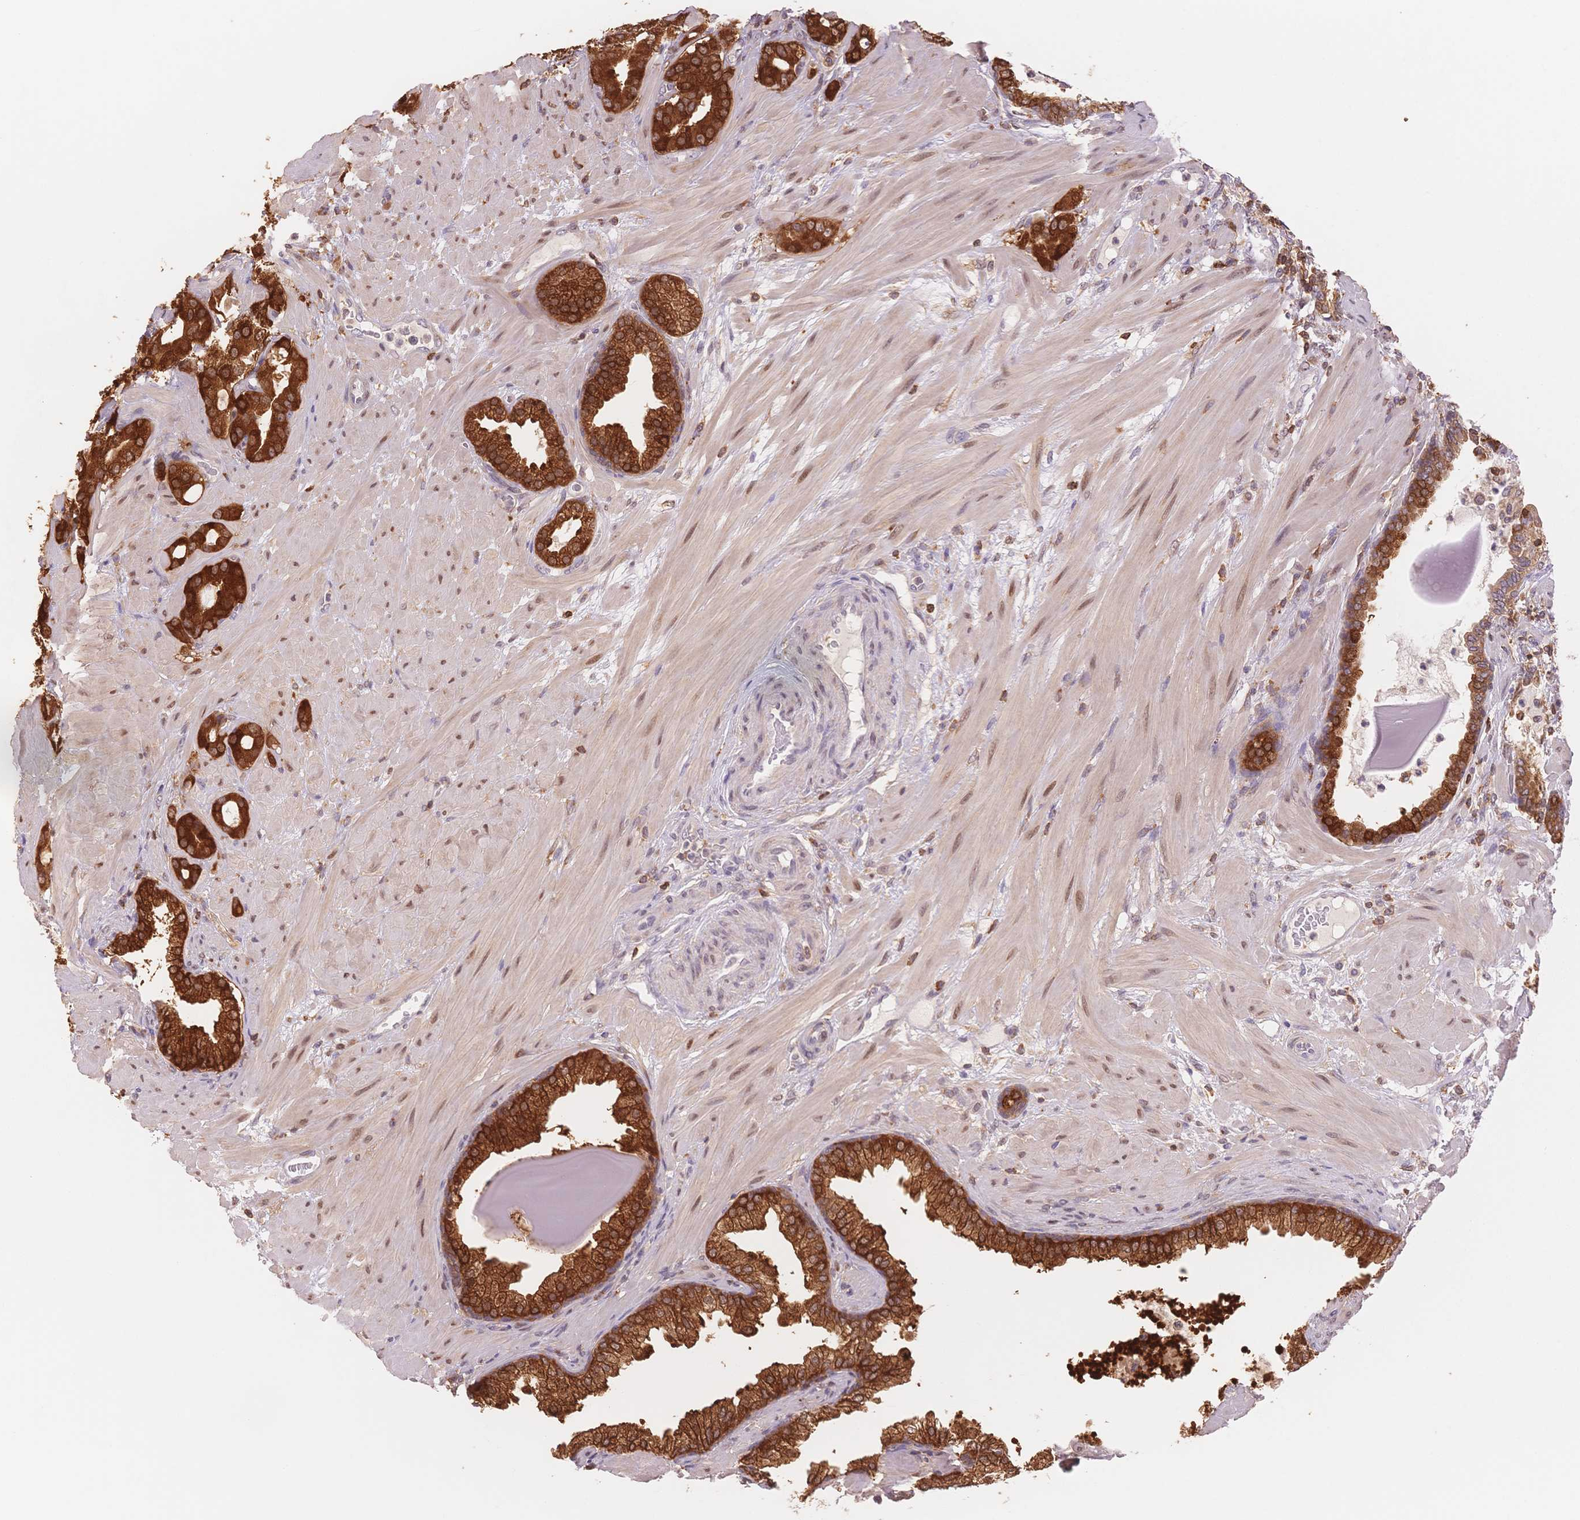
{"staining": {"intensity": "strong", "quantity": ">75%", "location": "cytoplasmic/membranous"}, "tissue": "prostate cancer", "cell_type": "Tumor cells", "image_type": "cancer", "snomed": [{"axis": "morphology", "description": "Adenocarcinoma, Low grade"}, {"axis": "topography", "description": "Prostate"}], "caption": "High-power microscopy captured an immunohistochemistry (IHC) photomicrograph of prostate cancer (low-grade adenocarcinoma), revealing strong cytoplasmic/membranous expression in about >75% of tumor cells.", "gene": "STK39", "patient": {"sex": "male", "age": 57}}